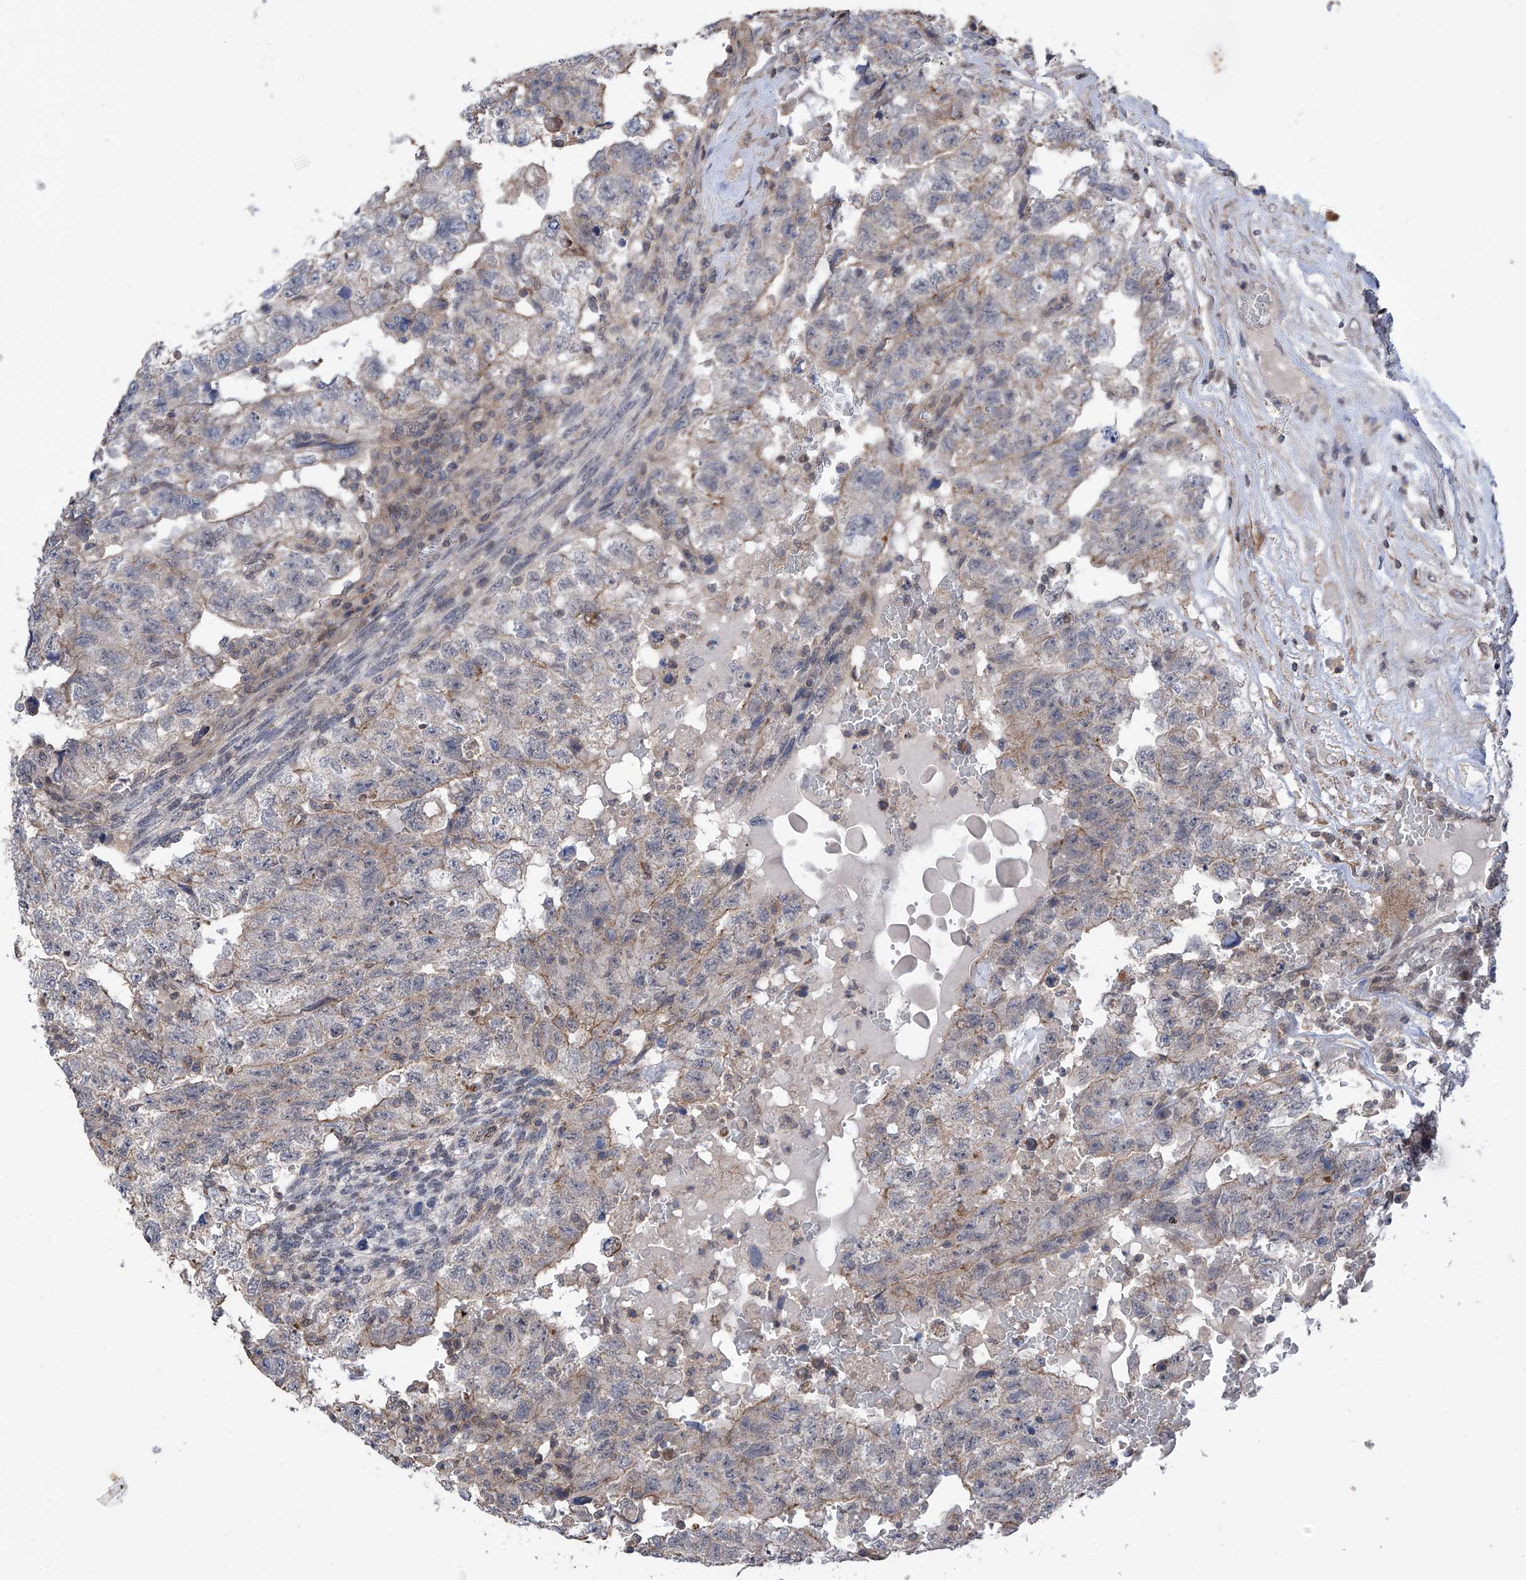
{"staining": {"intensity": "moderate", "quantity": "<25%", "location": "cytoplasmic/membranous"}, "tissue": "testis cancer", "cell_type": "Tumor cells", "image_type": "cancer", "snomed": [{"axis": "morphology", "description": "Carcinoma, Embryonal, NOS"}, {"axis": "topography", "description": "Testis"}], "caption": "Protein expression analysis of human embryonal carcinoma (testis) reveals moderate cytoplasmic/membranous expression in approximately <25% of tumor cells. (Brightfield microscopy of DAB IHC at high magnification).", "gene": "KIFC2", "patient": {"sex": "male", "age": 36}}